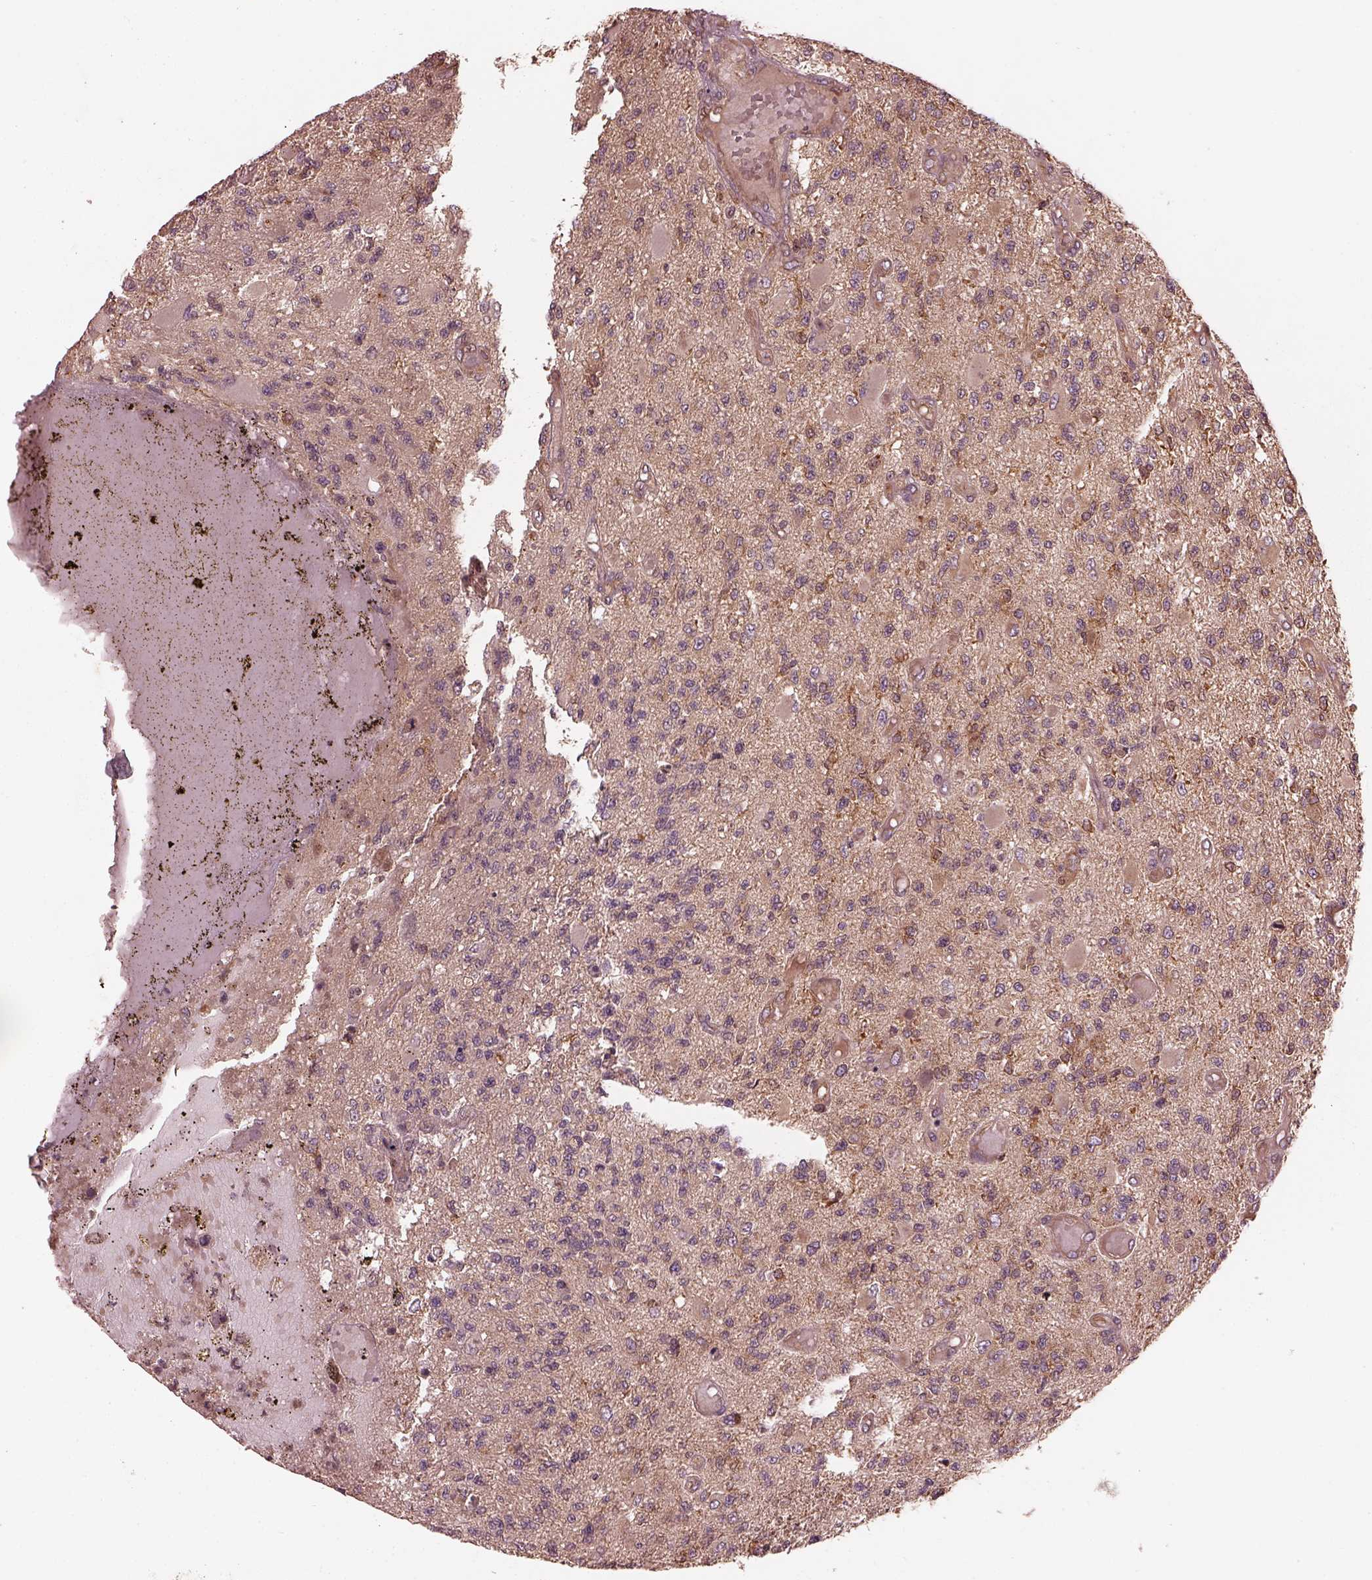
{"staining": {"intensity": "weak", "quantity": ">75%", "location": "cytoplasmic/membranous"}, "tissue": "glioma", "cell_type": "Tumor cells", "image_type": "cancer", "snomed": [{"axis": "morphology", "description": "Glioma, malignant, High grade"}, {"axis": "topography", "description": "Brain"}], "caption": "Weak cytoplasmic/membranous protein positivity is appreciated in about >75% of tumor cells in malignant high-grade glioma.", "gene": "PIK3R2", "patient": {"sex": "female", "age": 63}}